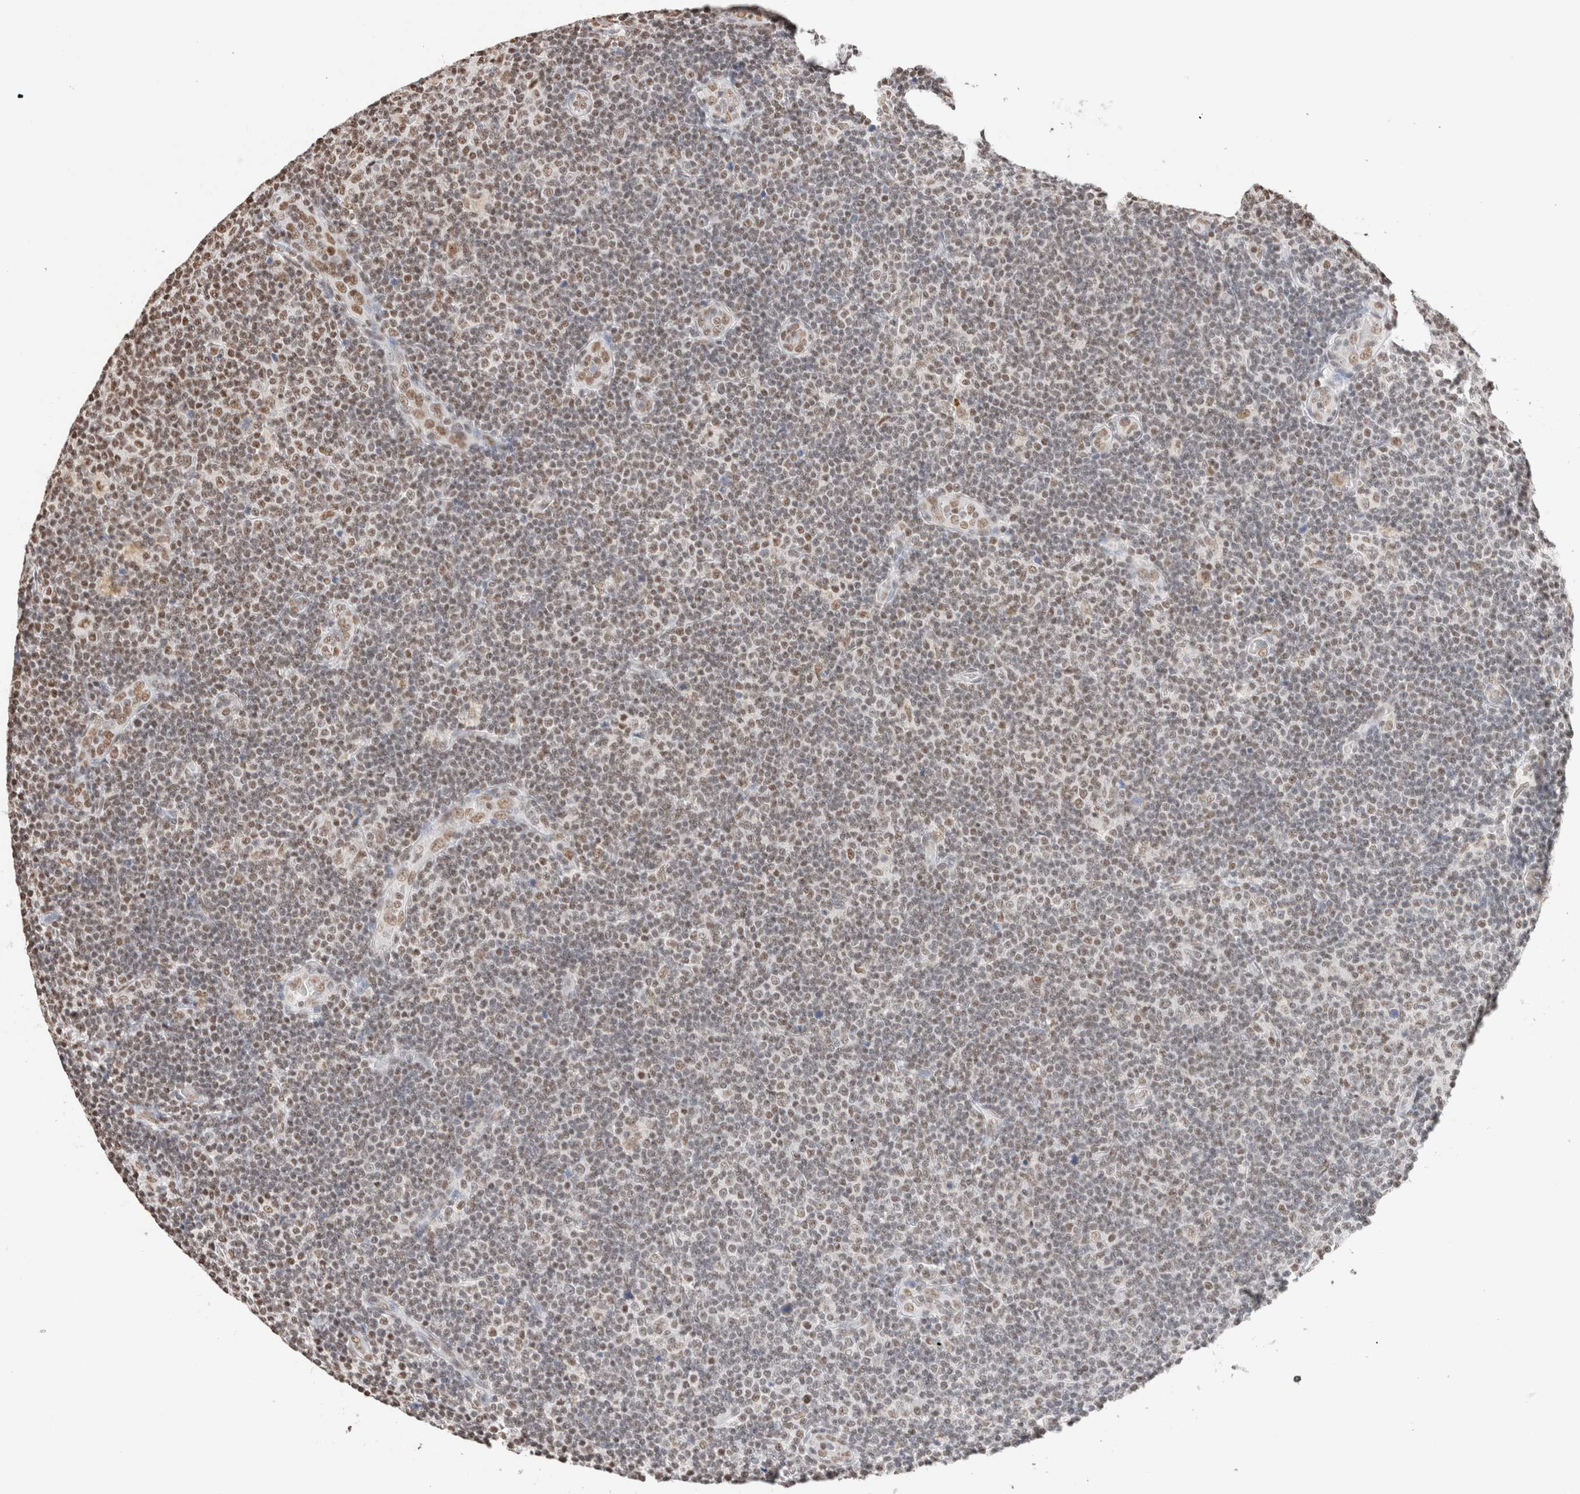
{"staining": {"intensity": "moderate", "quantity": "25%-75%", "location": "nuclear"}, "tissue": "lymphoma", "cell_type": "Tumor cells", "image_type": "cancer", "snomed": [{"axis": "morphology", "description": "Malignant lymphoma, non-Hodgkin's type, Low grade"}, {"axis": "topography", "description": "Lymph node"}], "caption": "This photomicrograph shows immunohistochemistry staining of low-grade malignant lymphoma, non-Hodgkin's type, with medium moderate nuclear expression in about 25%-75% of tumor cells.", "gene": "SUPT3H", "patient": {"sex": "male", "age": 83}}